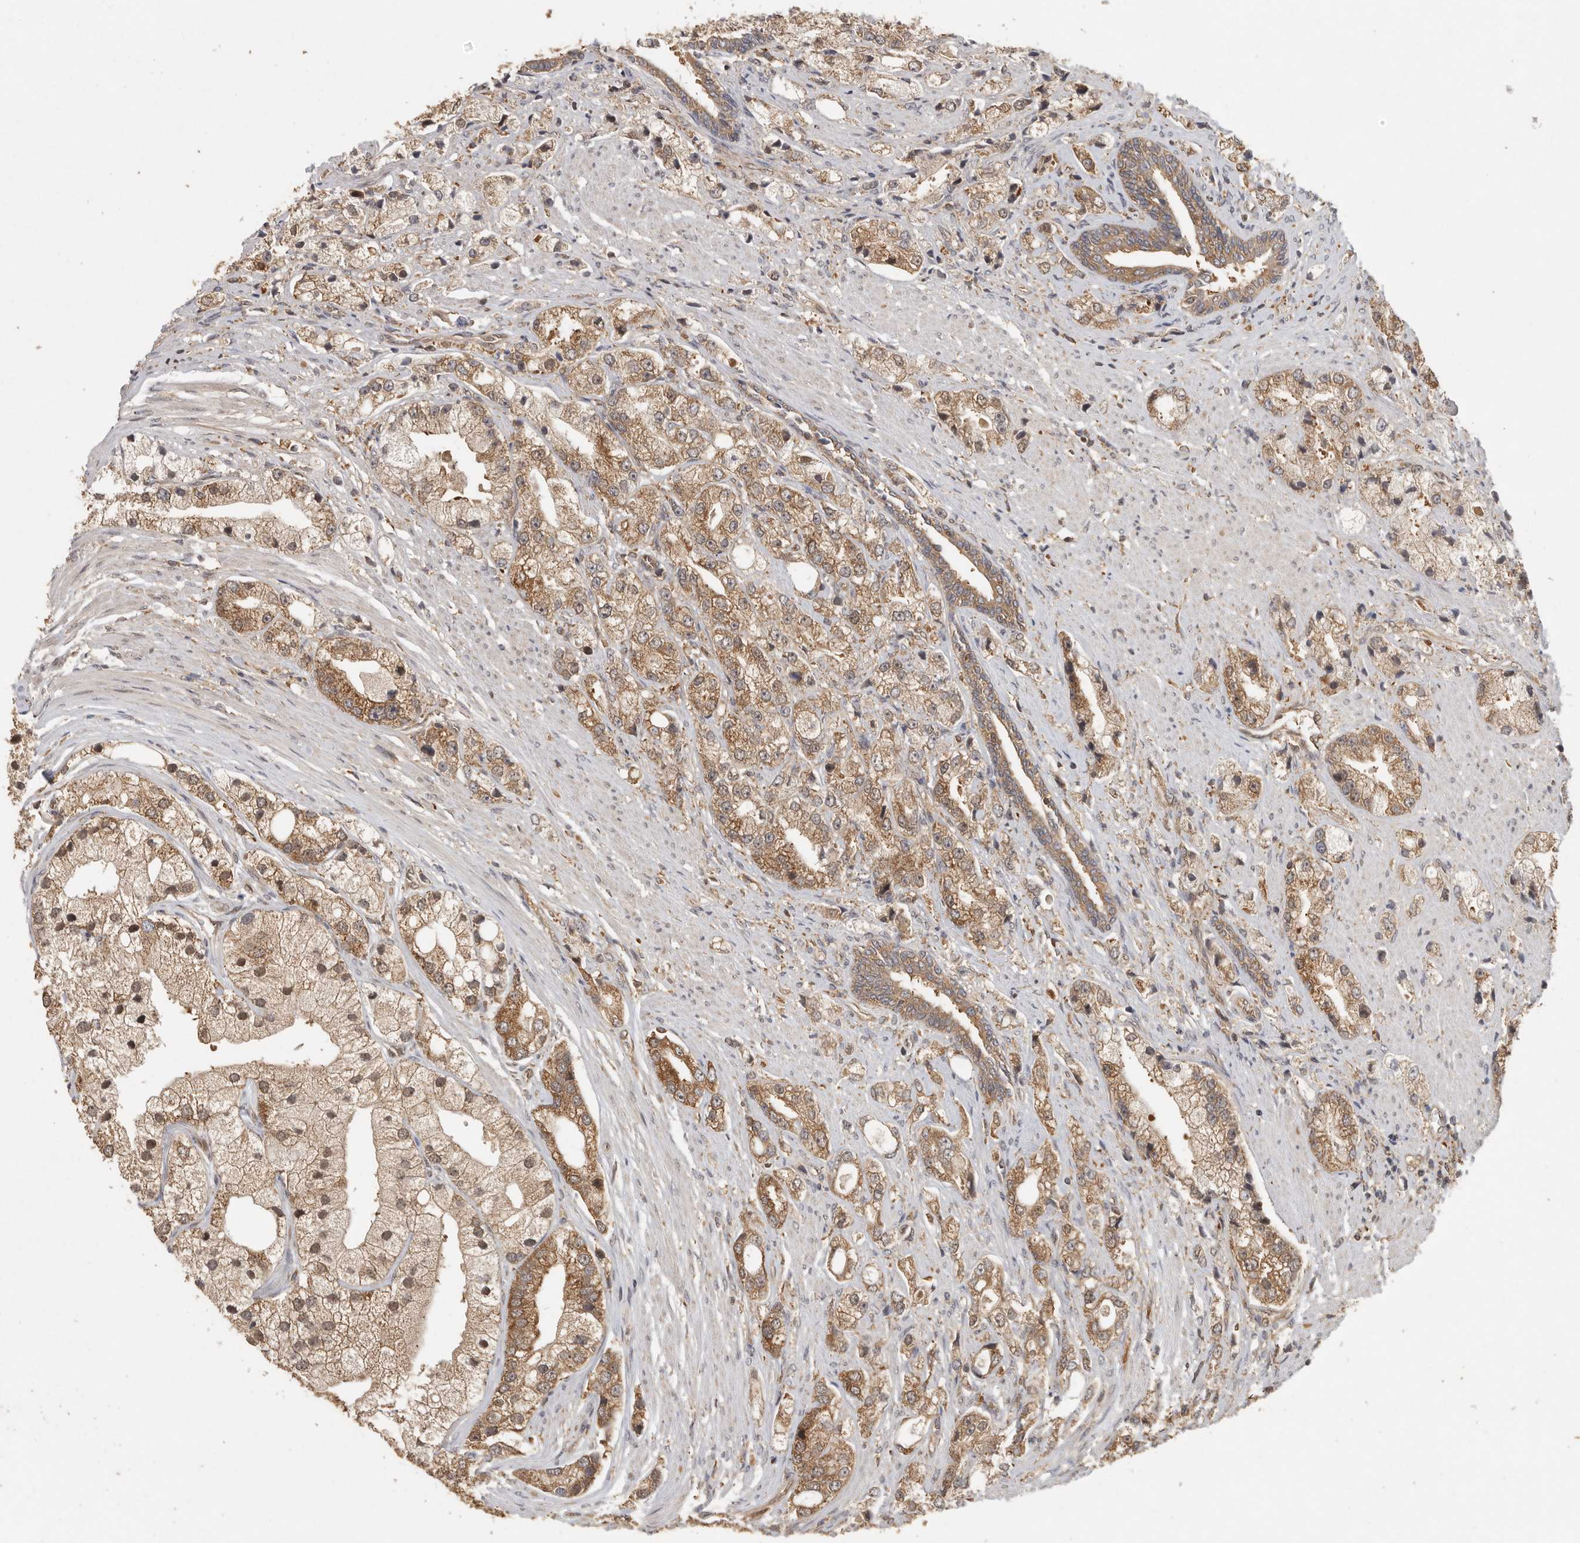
{"staining": {"intensity": "moderate", "quantity": ">75%", "location": "cytoplasmic/membranous,nuclear"}, "tissue": "prostate cancer", "cell_type": "Tumor cells", "image_type": "cancer", "snomed": [{"axis": "morphology", "description": "Adenocarcinoma, High grade"}, {"axis": "topography", "description": "Prostate"}], "caption": "This image reveals IHC staining of prostate cancer, with medium moderate cytoplasmic/membranous and nuclear positivity in about >75% of tumor cells.", "gene": "CCT8", "patient": {"sex": "male", "age": 50}}